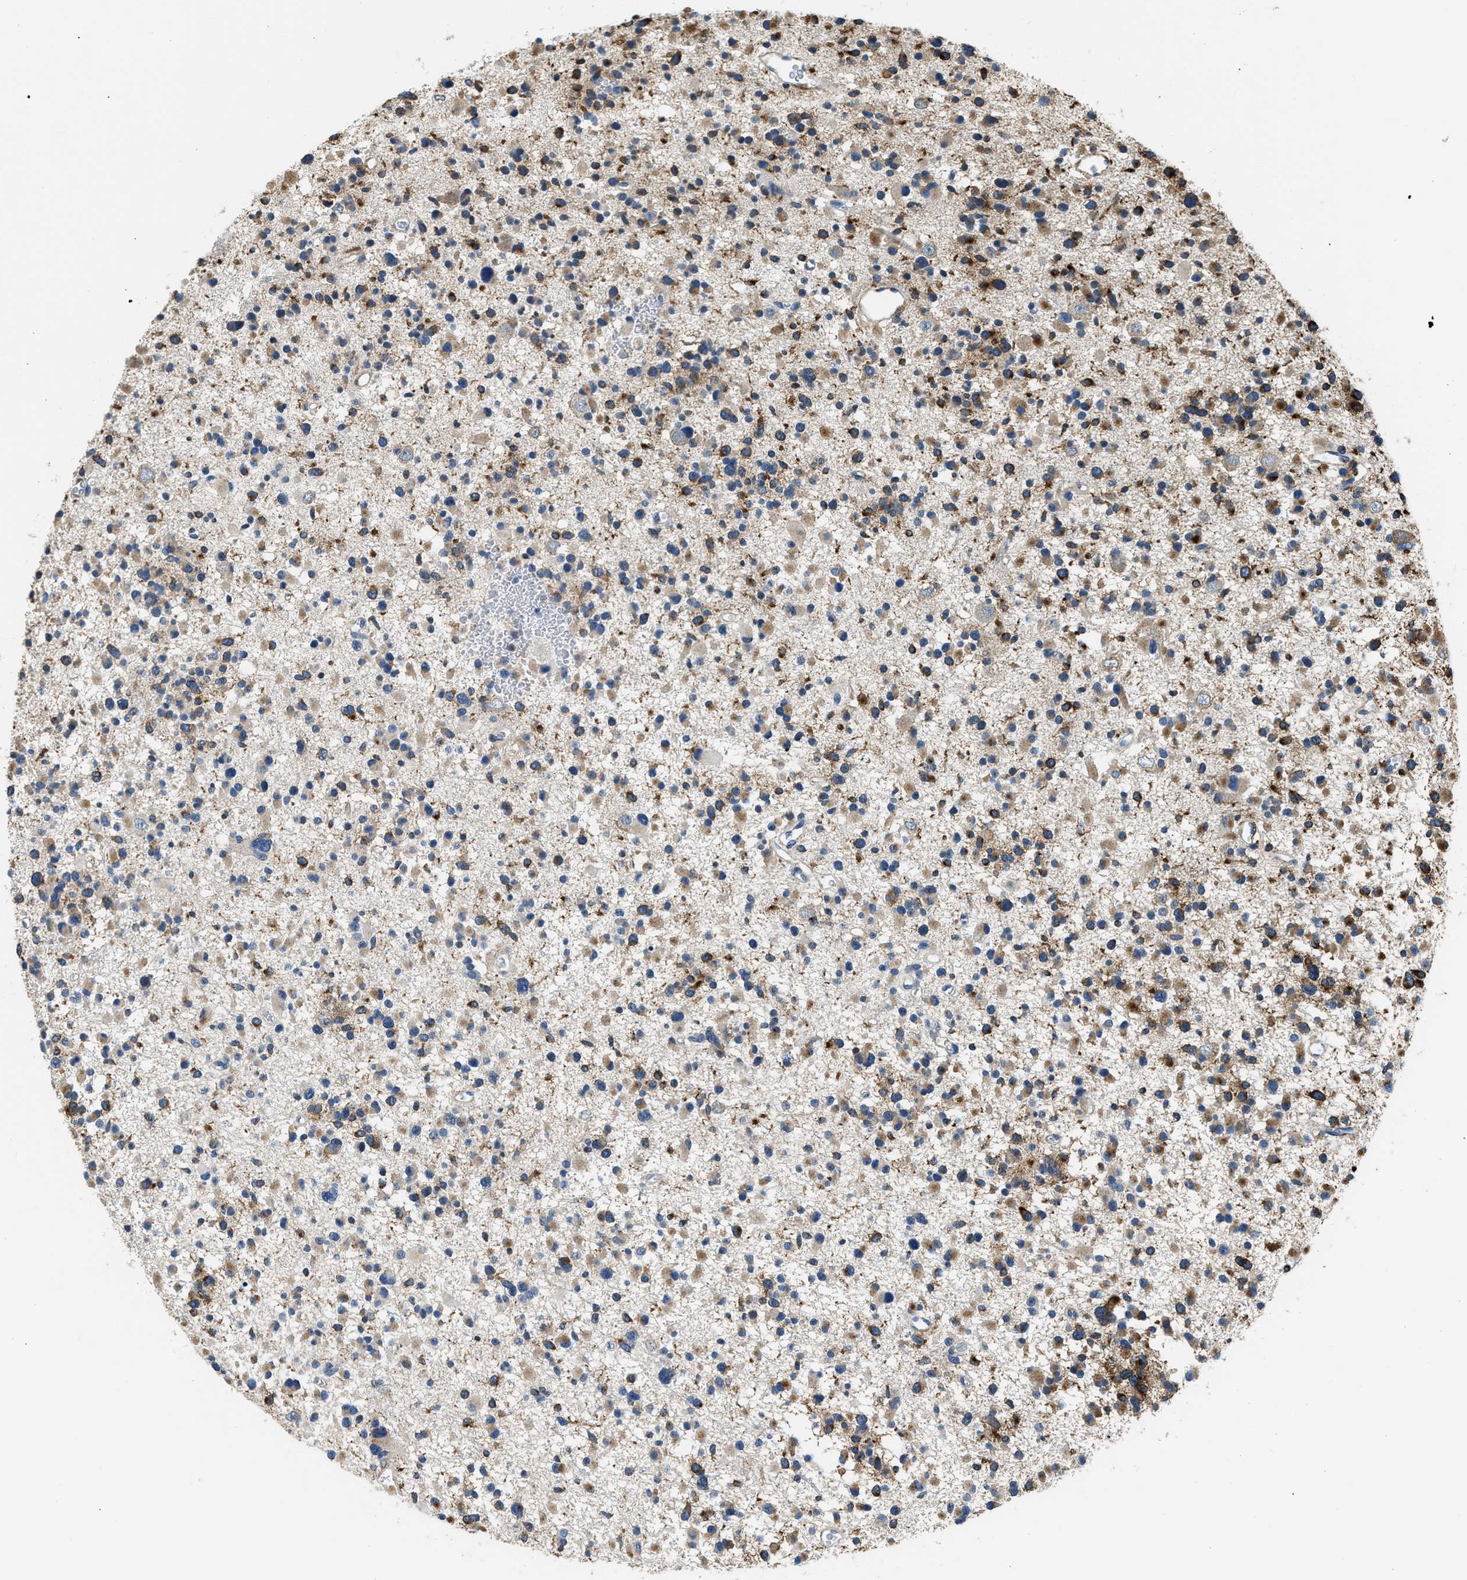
{"staining": {"intensity": "moderate", "quantity": "25%-75%", "location": "cytoplasmic/membranous"}, "tissue": "glioma", "cell_type": "Tumor cells", "image_type": "cancer", "snomed": [{"axis": "morphology", "description": "Glioma, malignant, Low grade"}, {"axis": "topography", "description": "Brain"}], "caption": "A histopathology image of glioma stained for a protein displays moderate cytoplasmic/membranous brown staining in tumor cells.", "gene": "LRP1", "patient": {"sex": "female", "age": 22}}